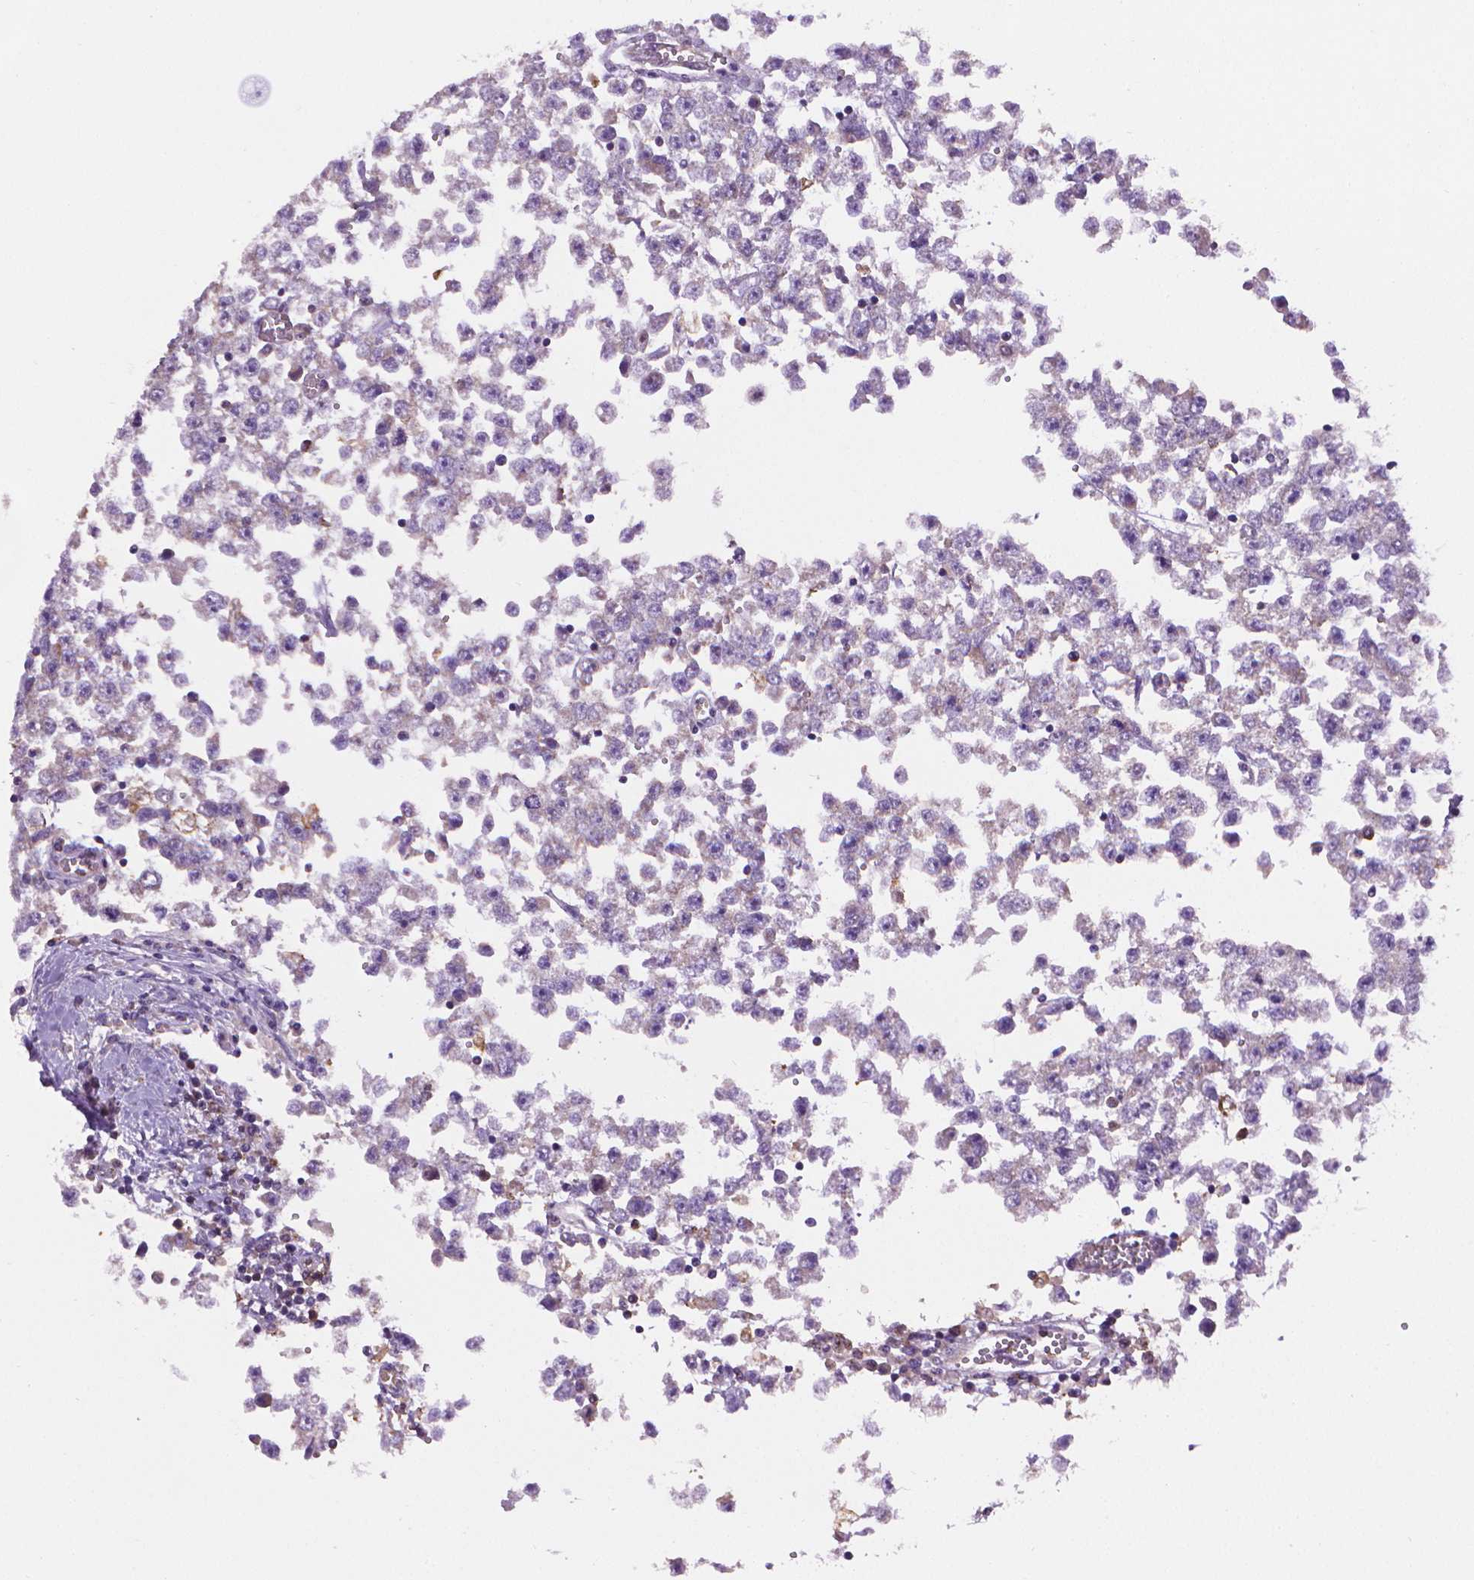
{"staining": {"intensity": "weak", "quantity": "25%-75%", "location": "cytoplasmic/membranous"}, "tissue": "testis cancer", "cell_type": "Tumor cells", "image_type": "cancer", "snomed": [{"axis": "morphology", "description": "Seminoma, NOS"}, {"axis": "topography", "description": "Testis"}], "caption": "Testis cancer stained with a protein marker displays weak staining in tumor cells.", "gene": "SLC51B", "patient": {"sex": "male", "age": 34}}